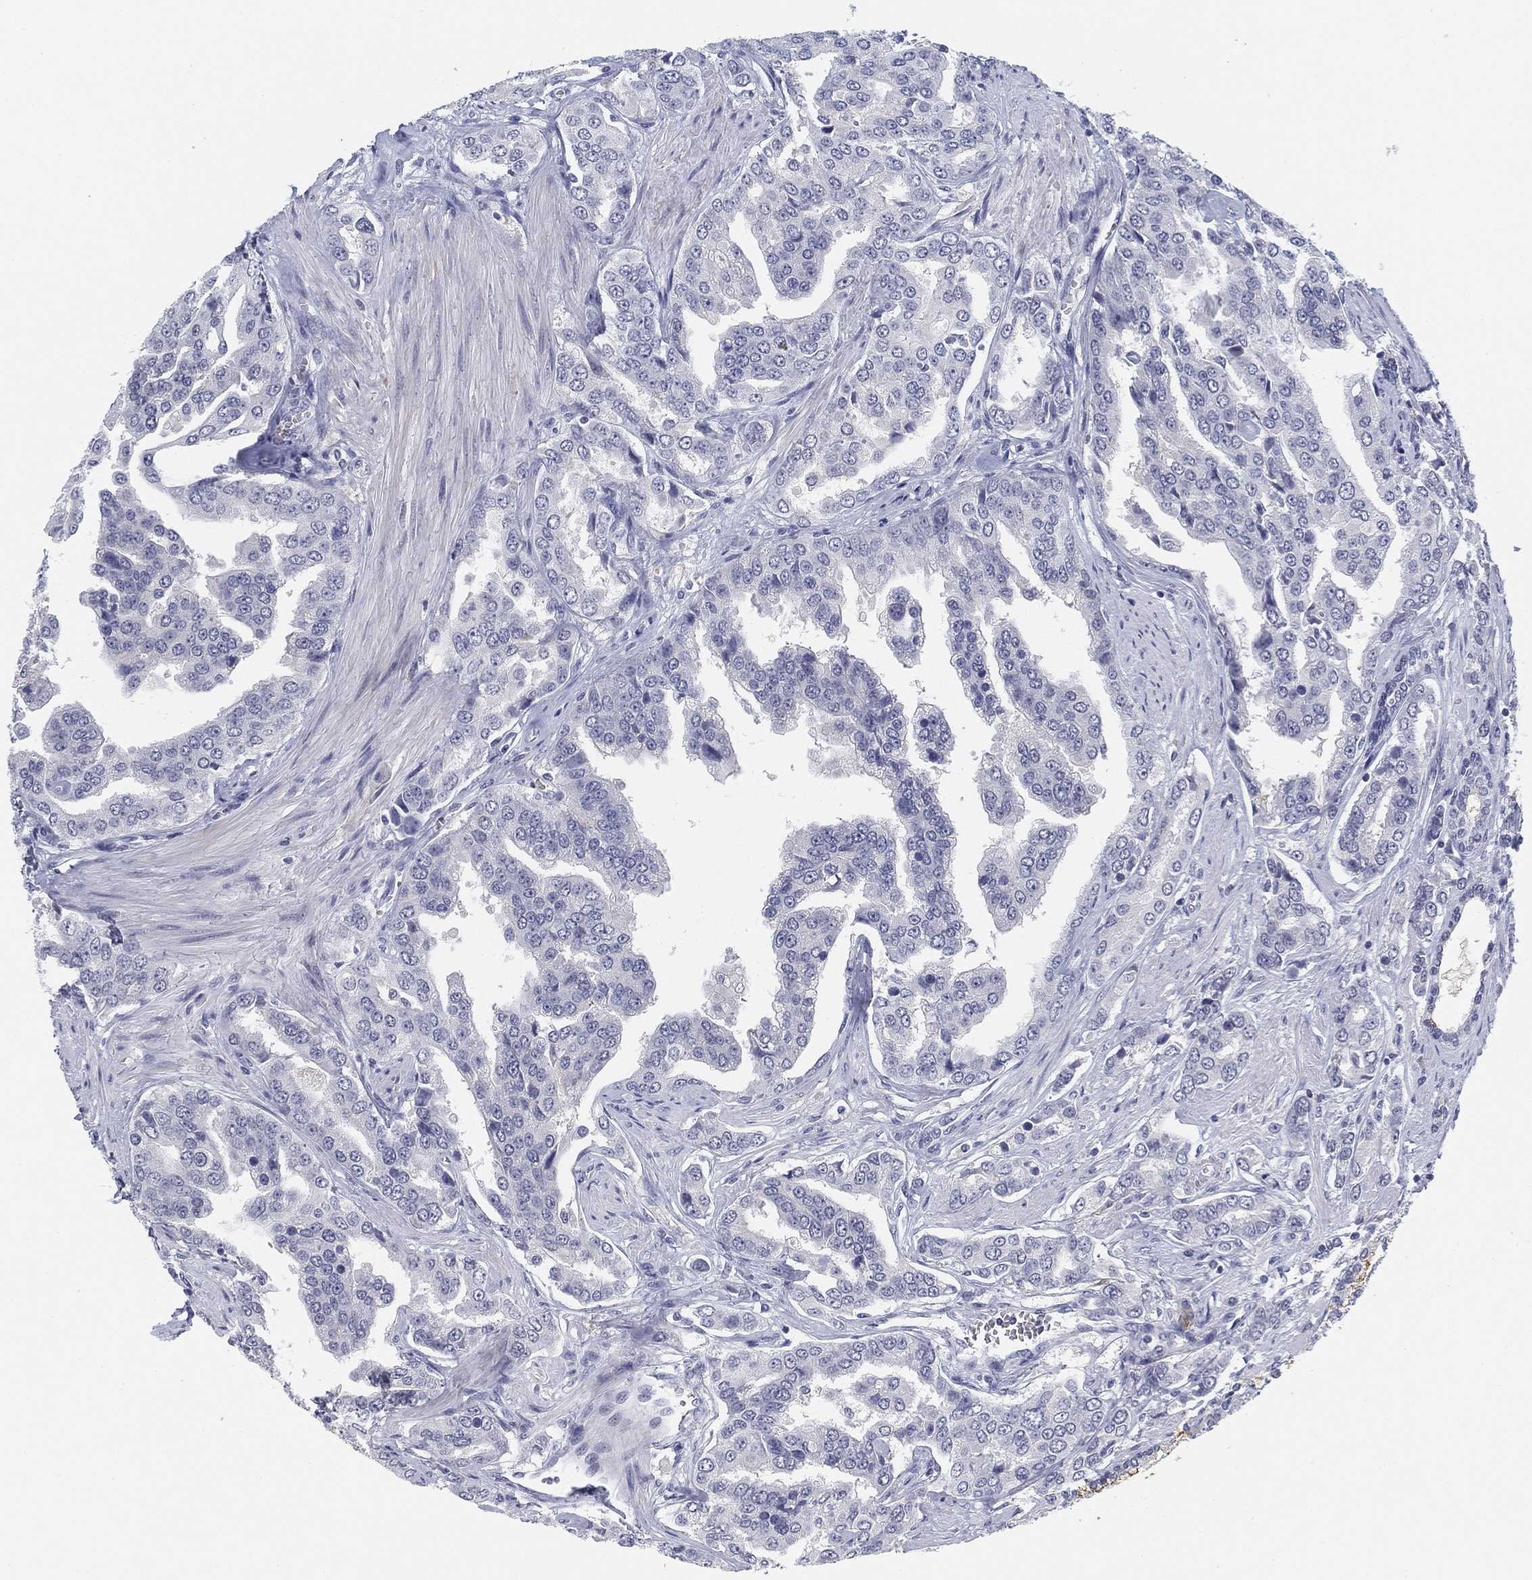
{"staining": {"intensity": "negative", "quantity": "none", "location": "none"}, "tissue": "prostate cancer", "cell_type": "Tumor cells", "image_type": "cancer", "snomed": [{"axis": "morphology", "description": "Adenocarcinoma, NOS"}, {"axis": "topography", "description": "Prostate and seminal vesicle, NOS"}, {"axis": "topography", "description": "Prostate"}], "caption": "Histopathology image shows no significant protein expression in tumor cells of prostate adenocarcinoma.", "gene": "SLC2A5", "patient": {"sex": "male", "age": 69}}